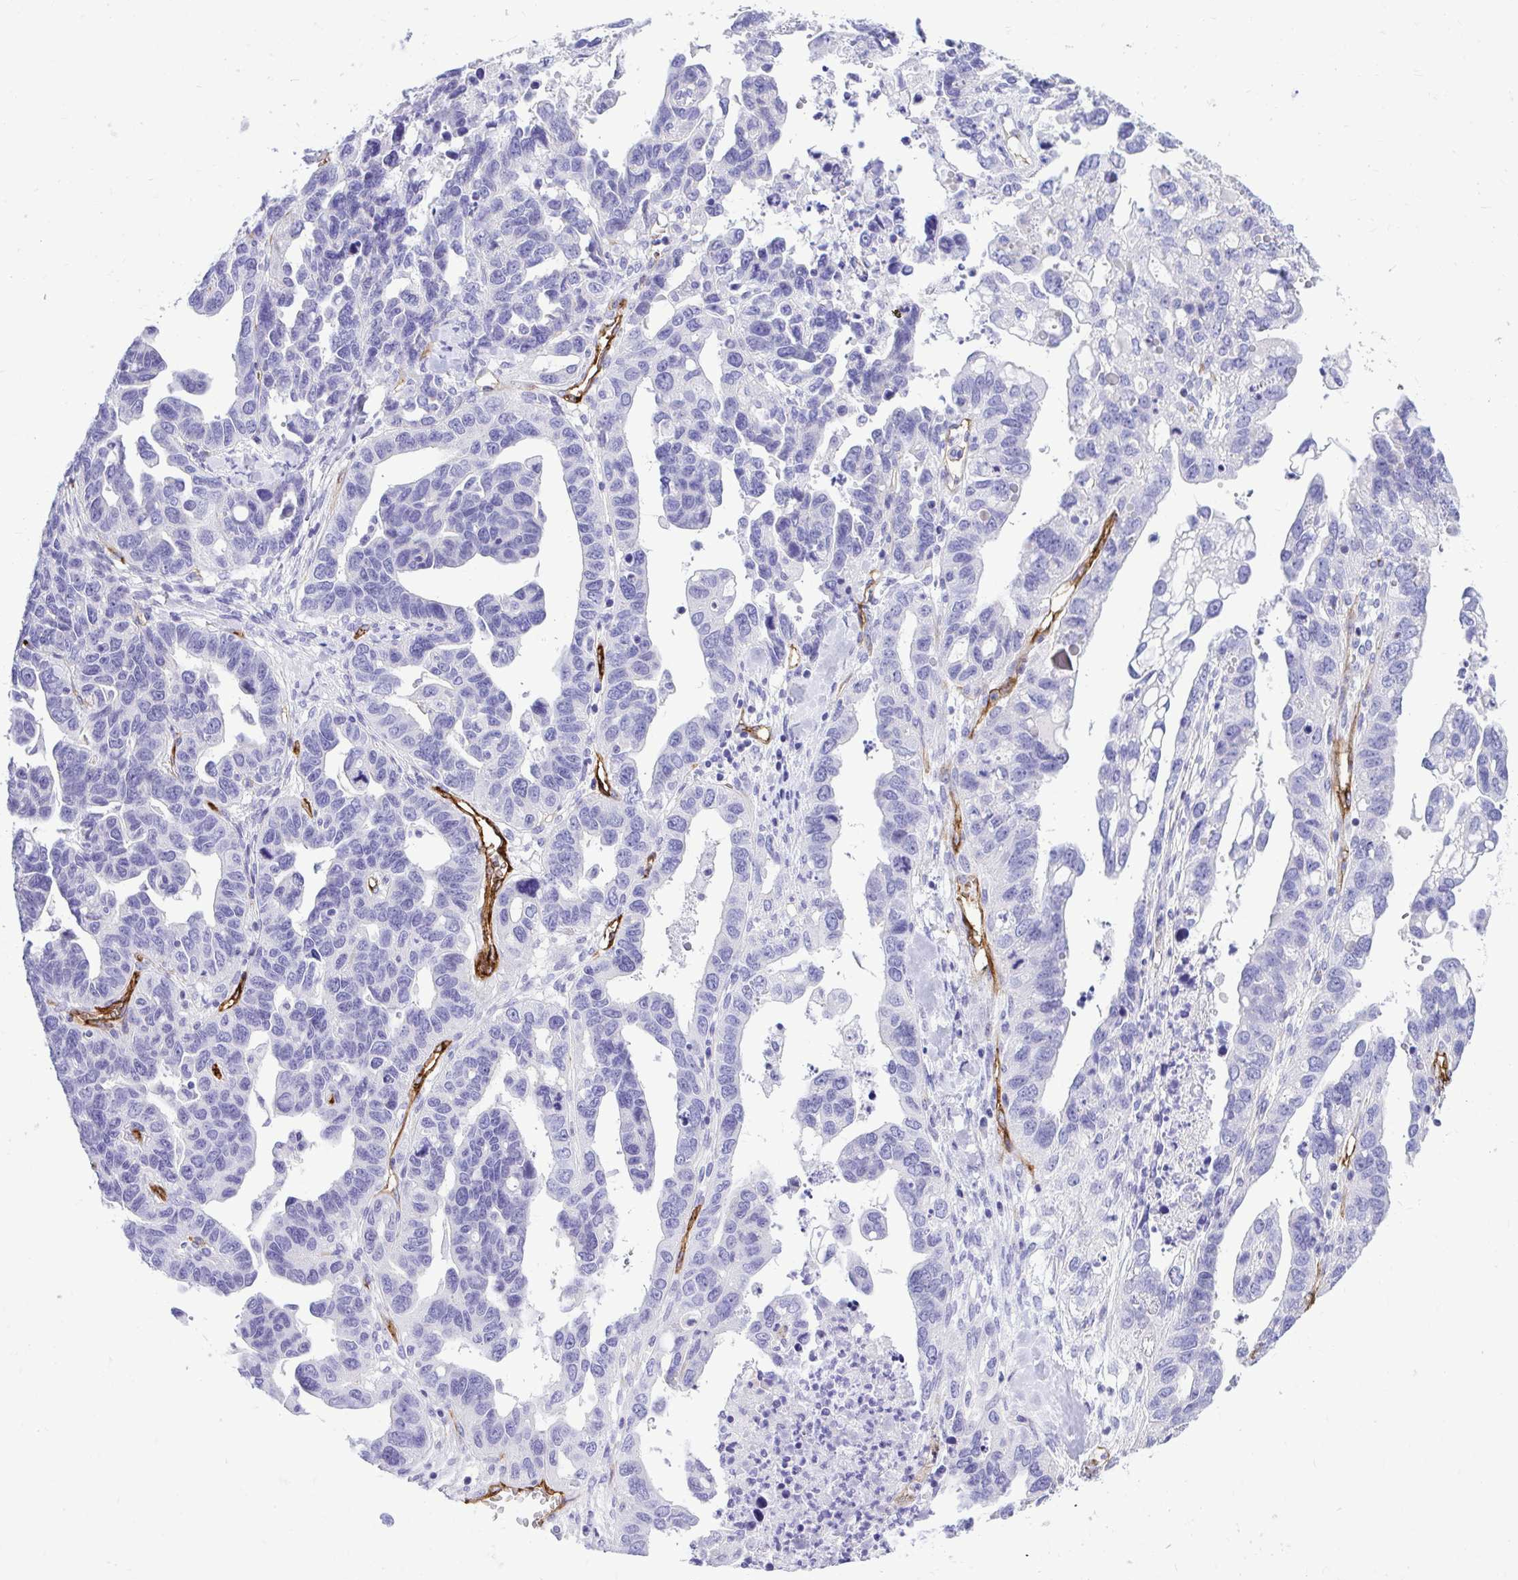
{"staining": {"intensity": "negative", "quantity": "none", "location": "none"}, "tissue": "ovarian cancer", "cell_type": "Tumor cells", "image_type": "cancer", "snomed": [{"axis": "morphology", "description": "Cystadenocarcinoma, serous, NOS"}, {"axis": "topography", "description": "Ovary"}], "caption": "Tumor cells show no significant staining in ovarian cancer (serous cystadenocarcinoma).", "gene": "ABCG2", "patient": {"sex": "female", "age": 69}}